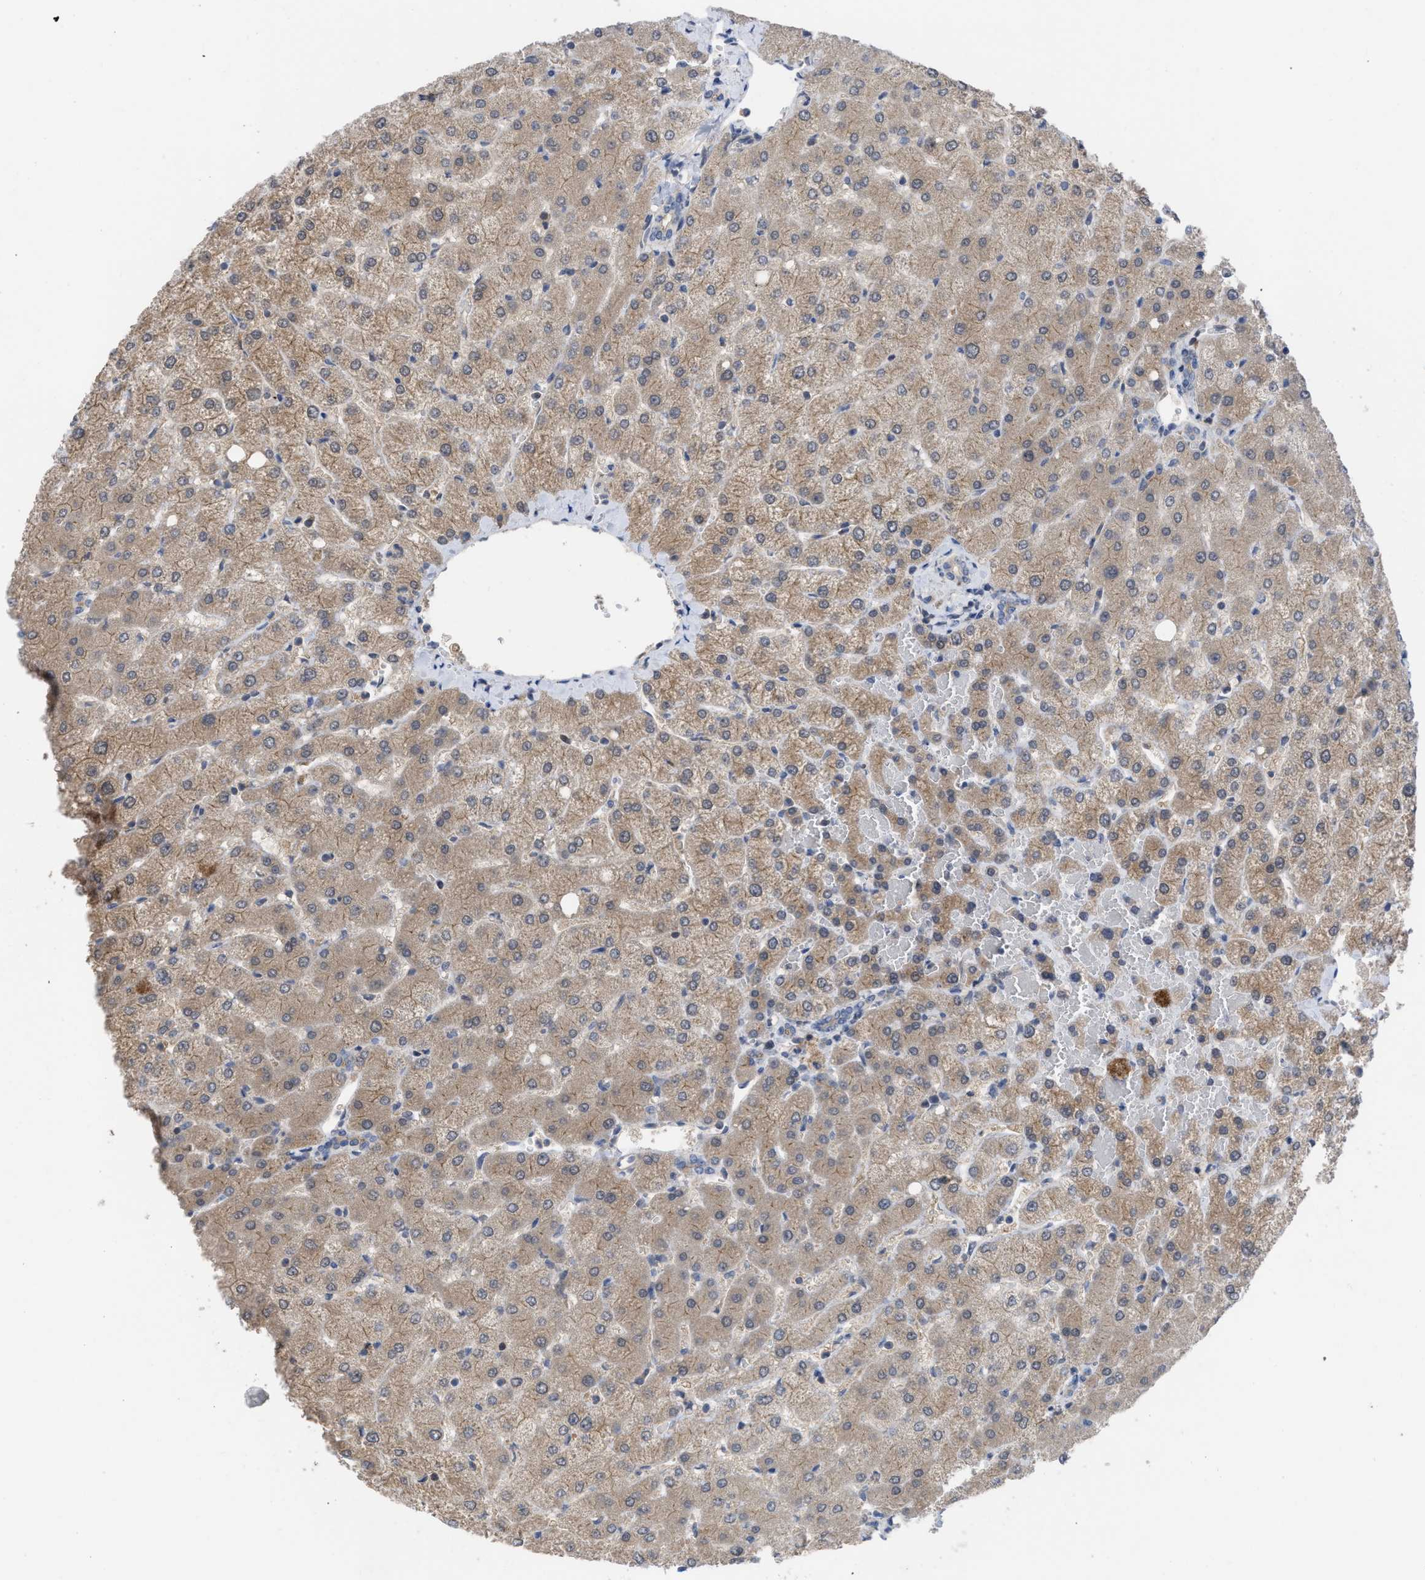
{"staining": {"intensity": "negative", "quantity": "none", "location": "none"}, "tissue": "liver", "cell_type": "Cholangiocytes", "image_type": "normal", "snomed": [{"axis": "morphology", "description": "Normal tissue, NOS"}, {"axis": "topography", "description": "Liver"}], "caption": "Cholangiocytes show no significant expression in unremarkable liver. (DAB immunohistochemistry, high magnification).", "gene": "LDAF1", "patient": {"sex": "female", "age": 54}}